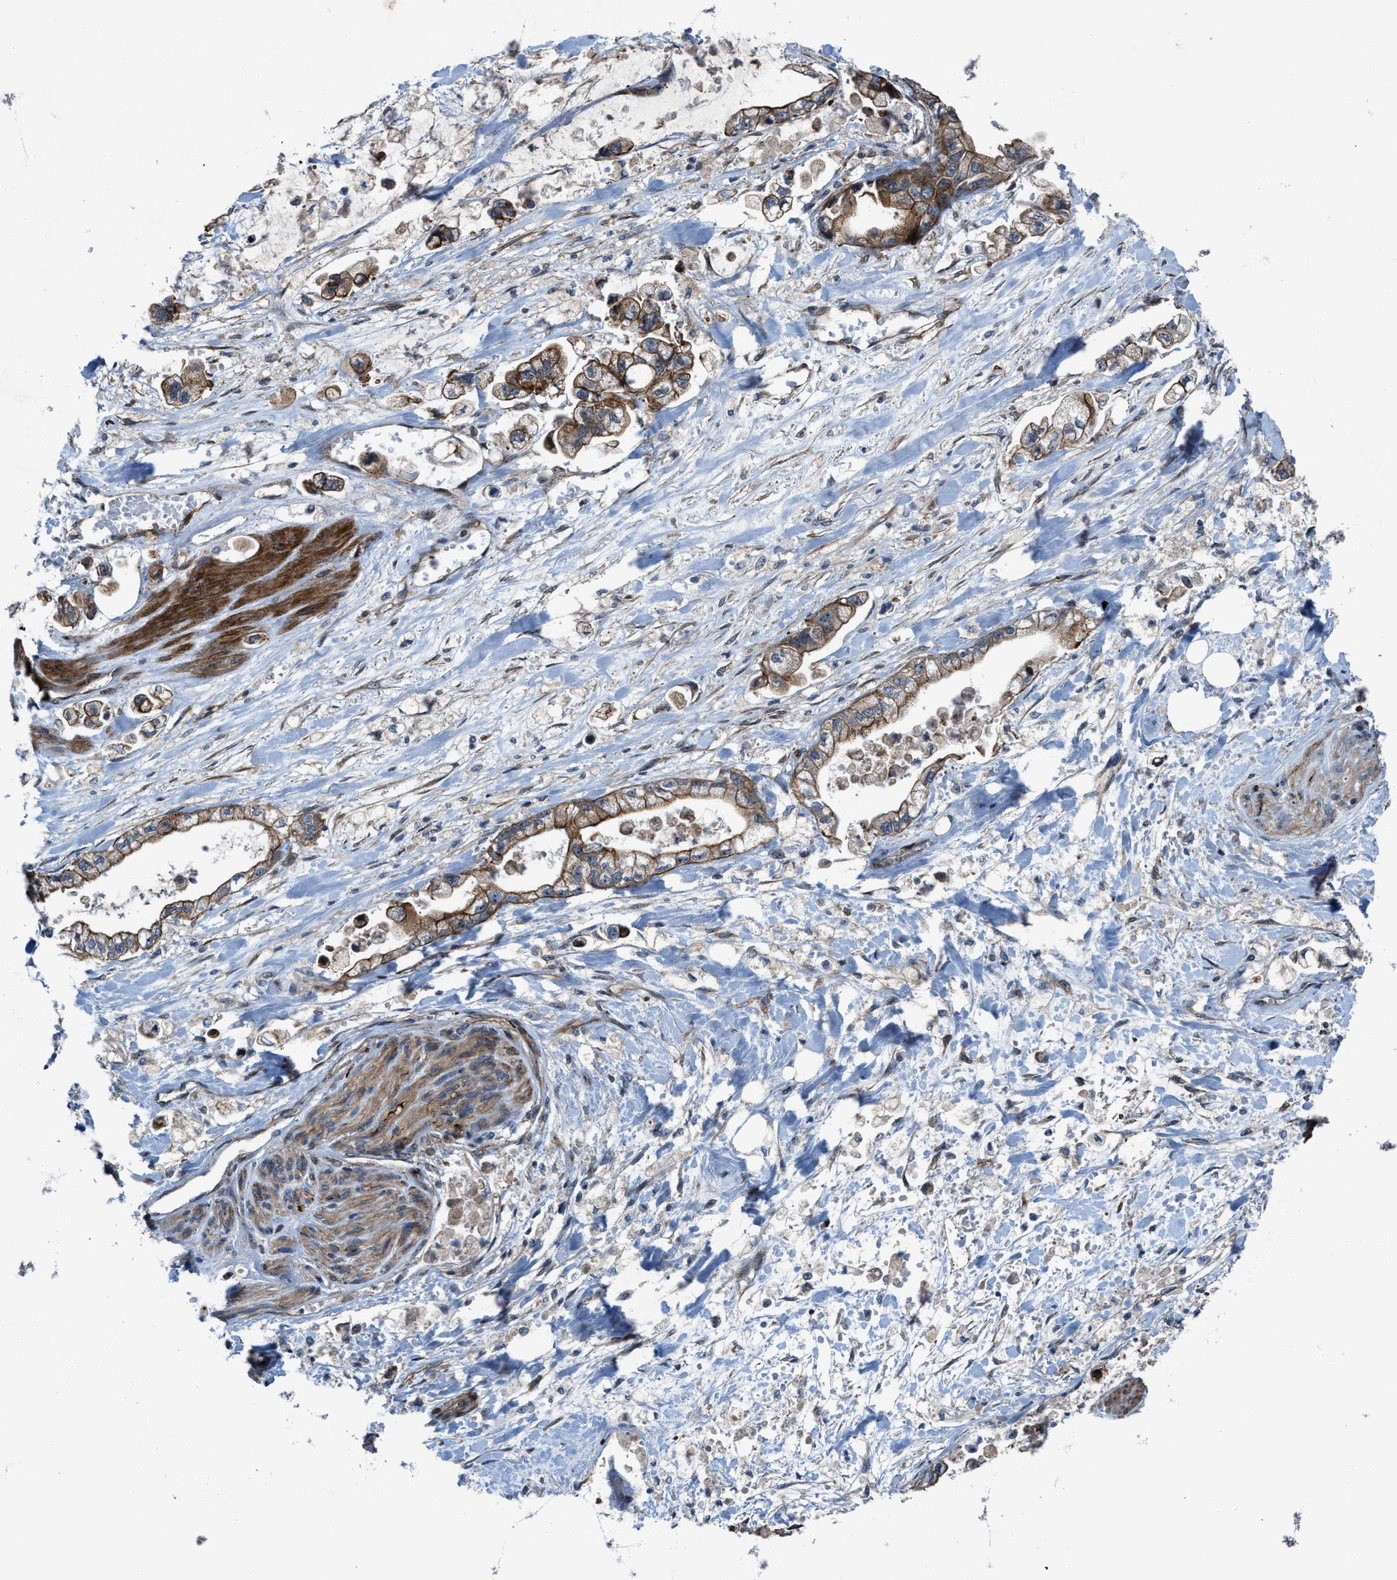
{"staining": {"intensity": "weak", "quantity": ">75%", "location": "cytoplasmic/membranous"}, "tissue": "stomach cancer", "cell_type": "Tumor cells", "image_type": "cancer", "snomed": [{"axis": "morphology", "description": "Normal tissue, NOS"}, {"axis": "morphology", "description": "Adenocarcinoma, NOS"}, {"axis": "topography", "description": "Stomach"}], "caption": "Immunohistochemical staining of human stomach cancer (adenocarcinoma) reveals weak cytoplasmic/membranous protein positivity in approximately >75% of tumor cells.", "gene": "URGCP", "patient": {"sex": "male", "age": 62}}